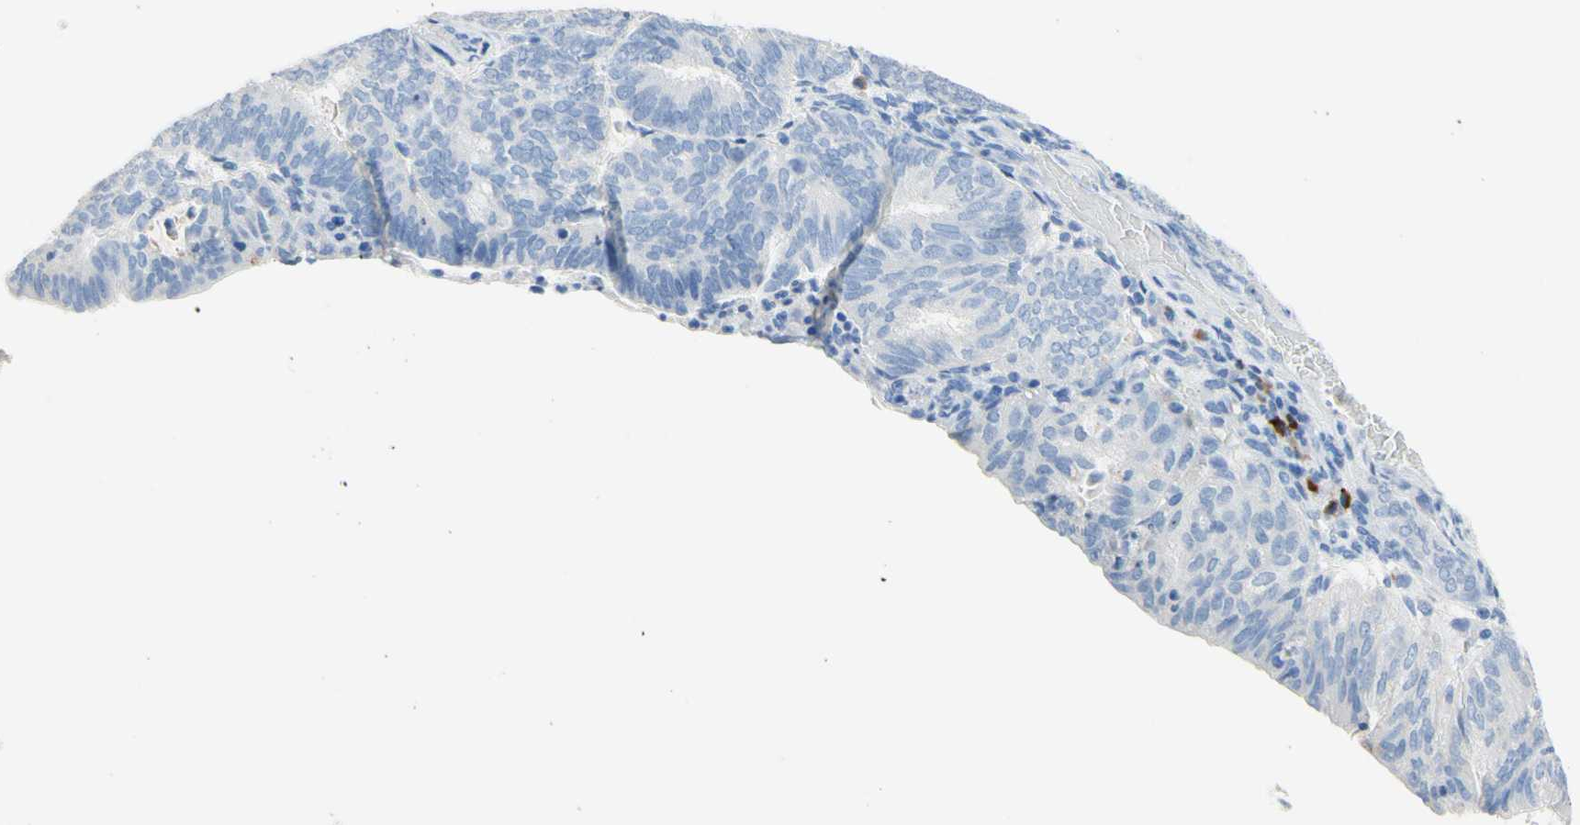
{"staining": {"intensity": "negative", "quantity": "none", "location": "none"}, "tissue": "endometrial cancer", "cell_type": "Tumor cells", "image_type": "cancer", "snomed": [{"axis": "morphology", "description": "Adenocarcinoma, NOS"}, {"axis": "topography", "description": "Uterus"}], "caption": "Adenocarcinoma (endometrial) stained for a protein using immunohistochemistry displays no positivity tumor cells.", "gene": "IL6ST", "patient": {"sex": "female", "age": 60}}